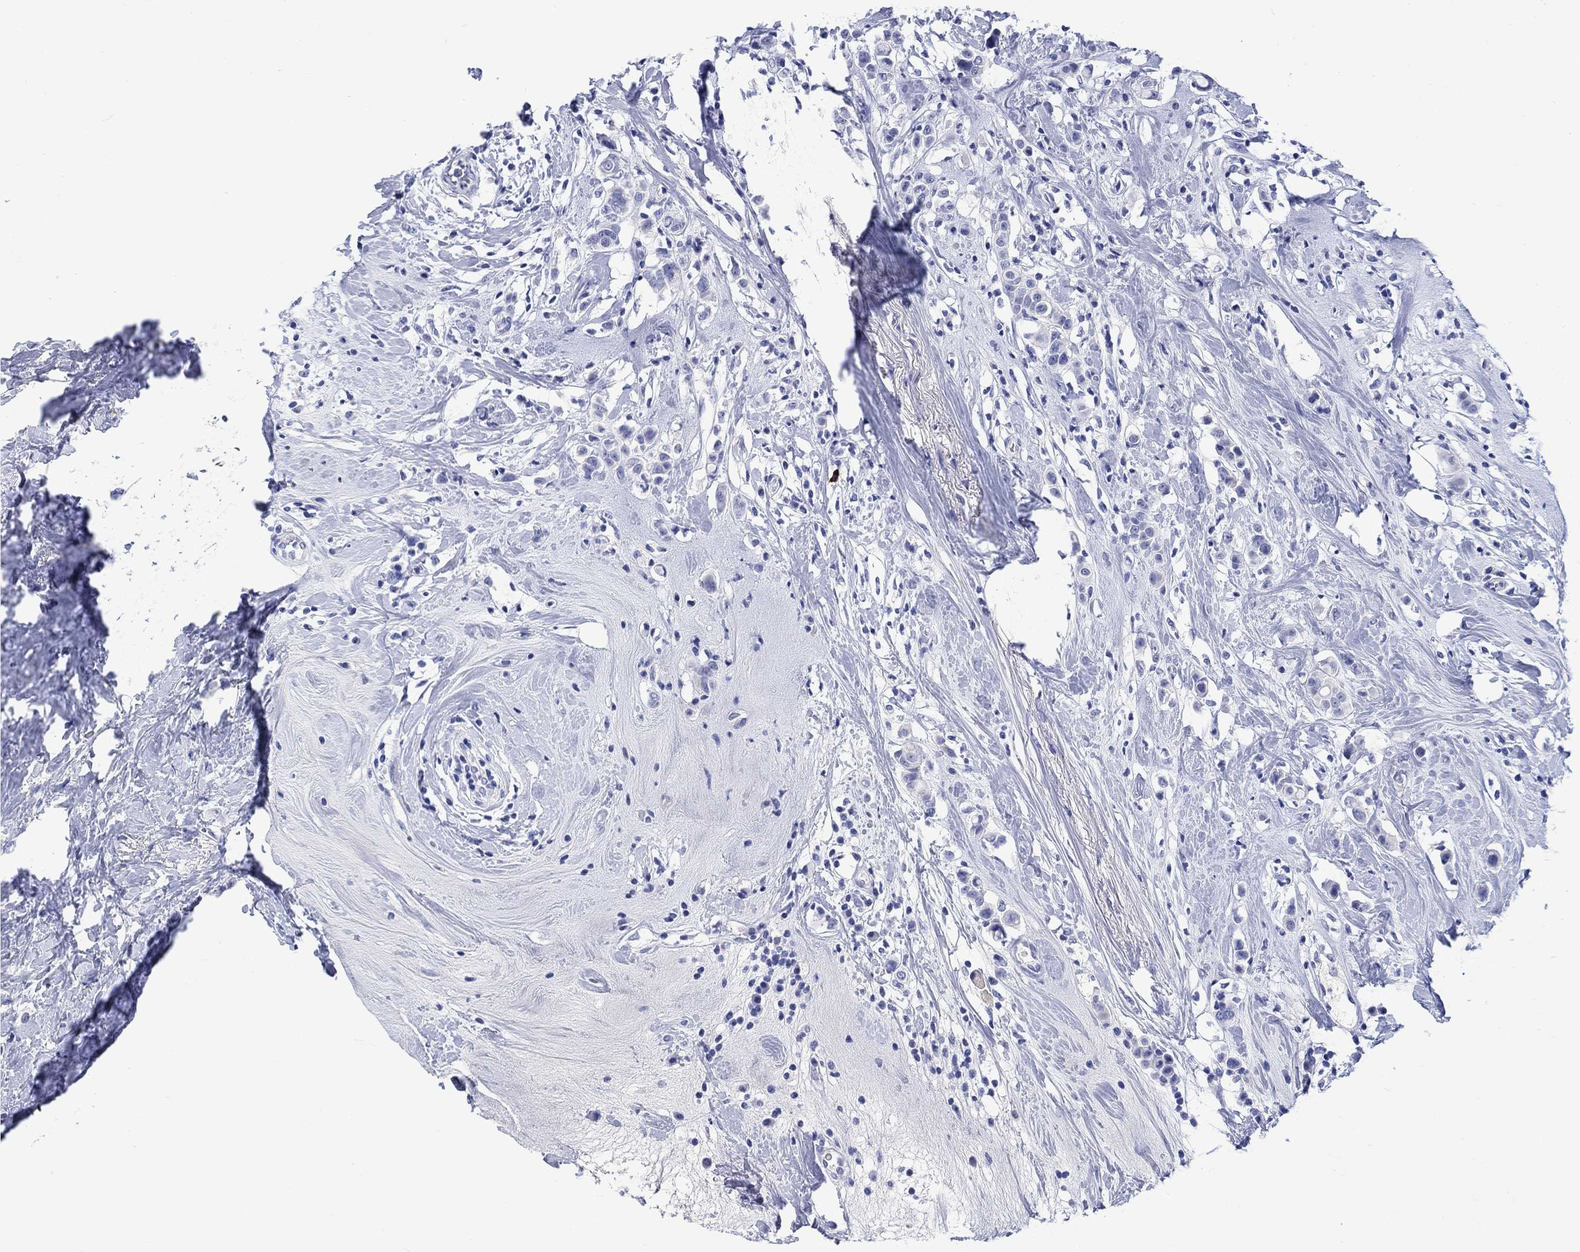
{"staining": {"intensity": "negative", "quantity": "none", "location": "none"}, "tissue": "breast cancer", "cell_type": "Tumor cells", "image_type": "cancer", "snomed": [{"axis": "morphology", "description": "Duct carcinoma"}, {"axis": "topography", "description": "Breast"}], "caption": "An image of human breast intraductal carcinoma is negative for staining in tumor cells.", "gene": "CACNG3", "patient": {"sex": "female", "age": 27}}